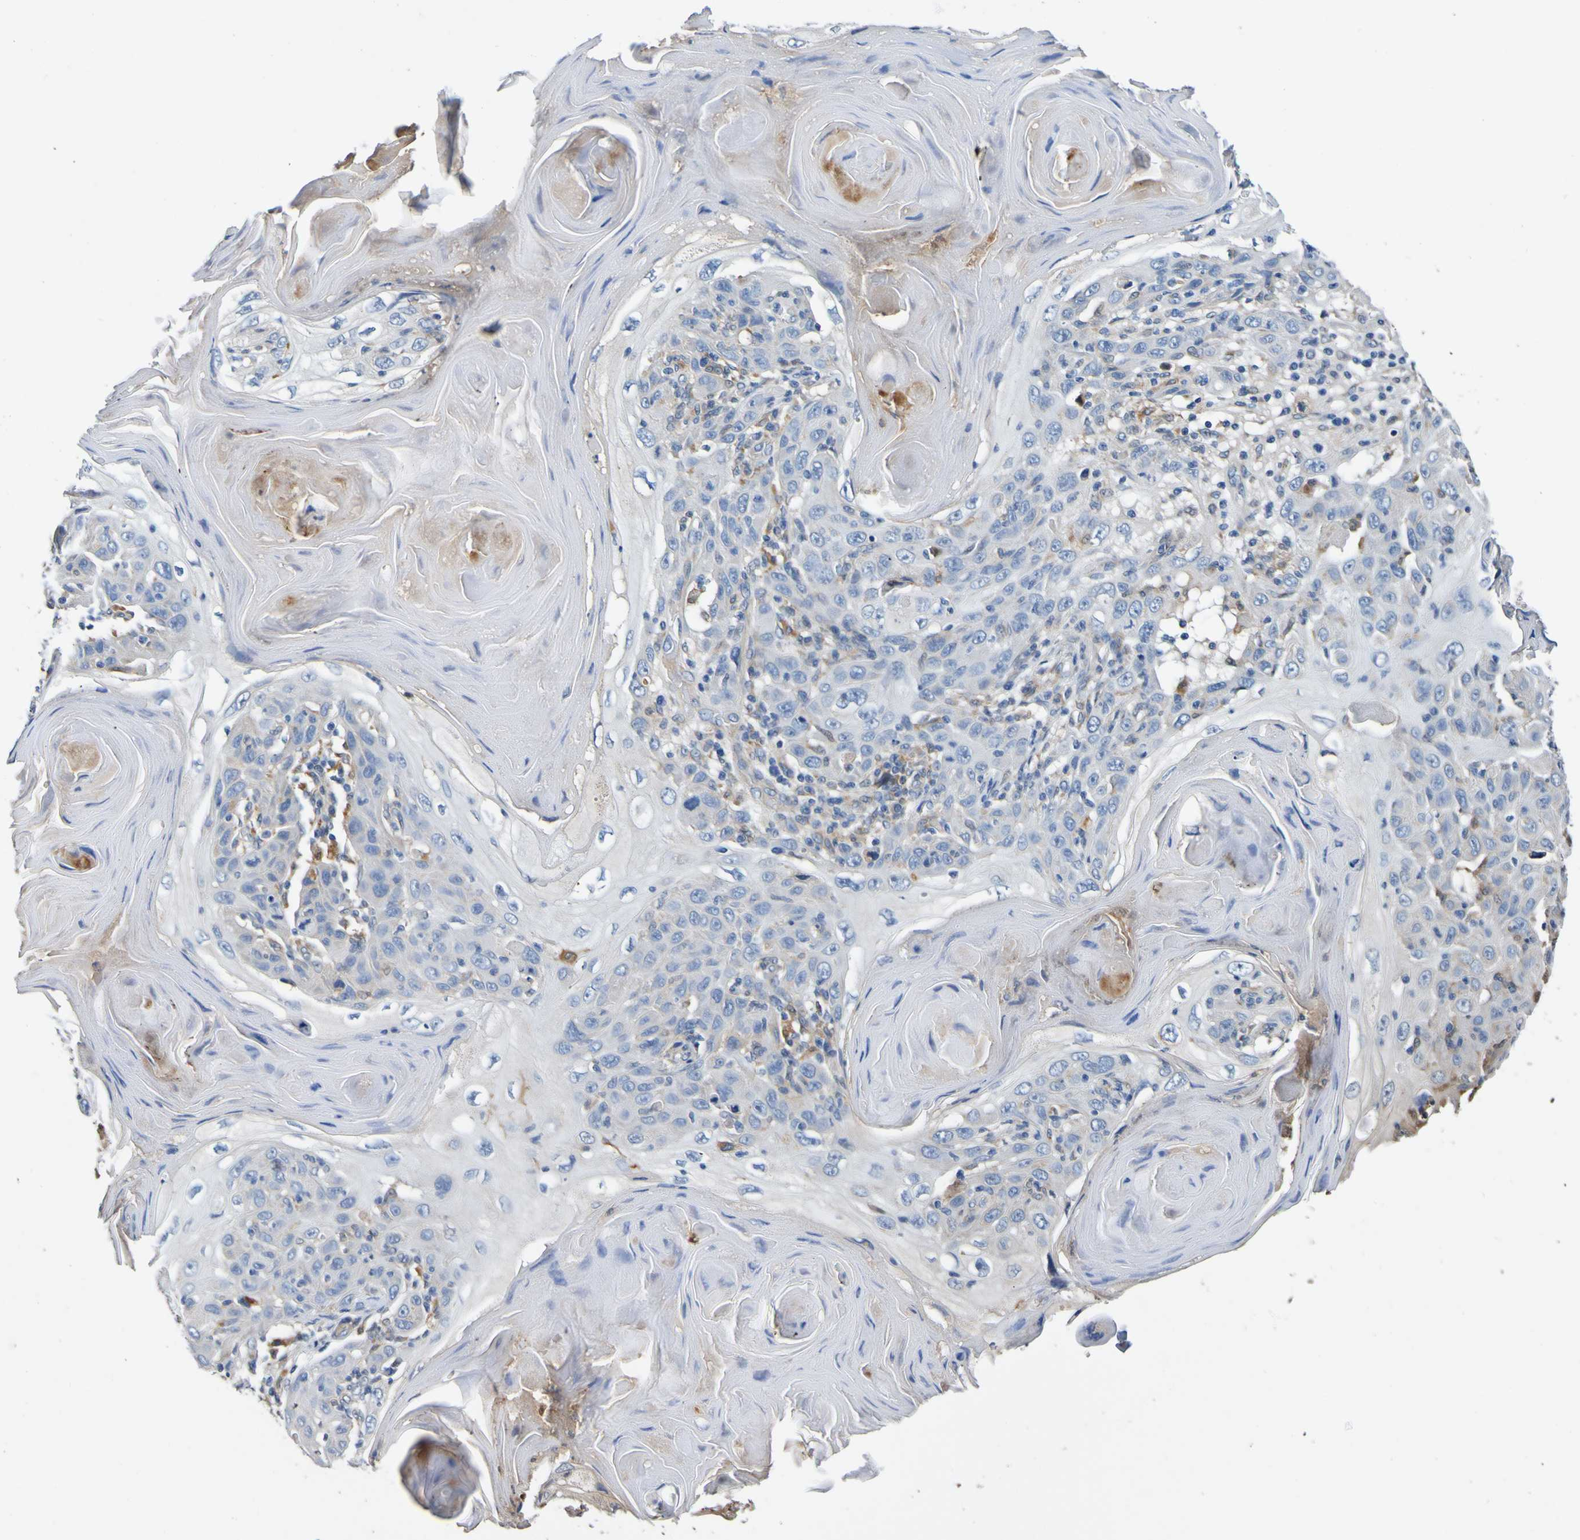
{"staining": {"intensity": "weak", "quantity": ">75%", "location": "cytoplasmic/membranous"}, "tissue": "skin cancer", "cell_type": "Tumor cells", "image_type": "cancer", "snomed": [{"axis": "morphology", "description": "Squamous cell carcinoma, NOS"}, {"axis": "topography", "description": "Skin"}], "caption": "Tumor cells reveal low levels of weak cytoplasmic/membranous staining in about >75% of cells in squamous cell carcinoma (skin).", "gene": "METAP2", "patient": {"sex": "female", "age": 88}}